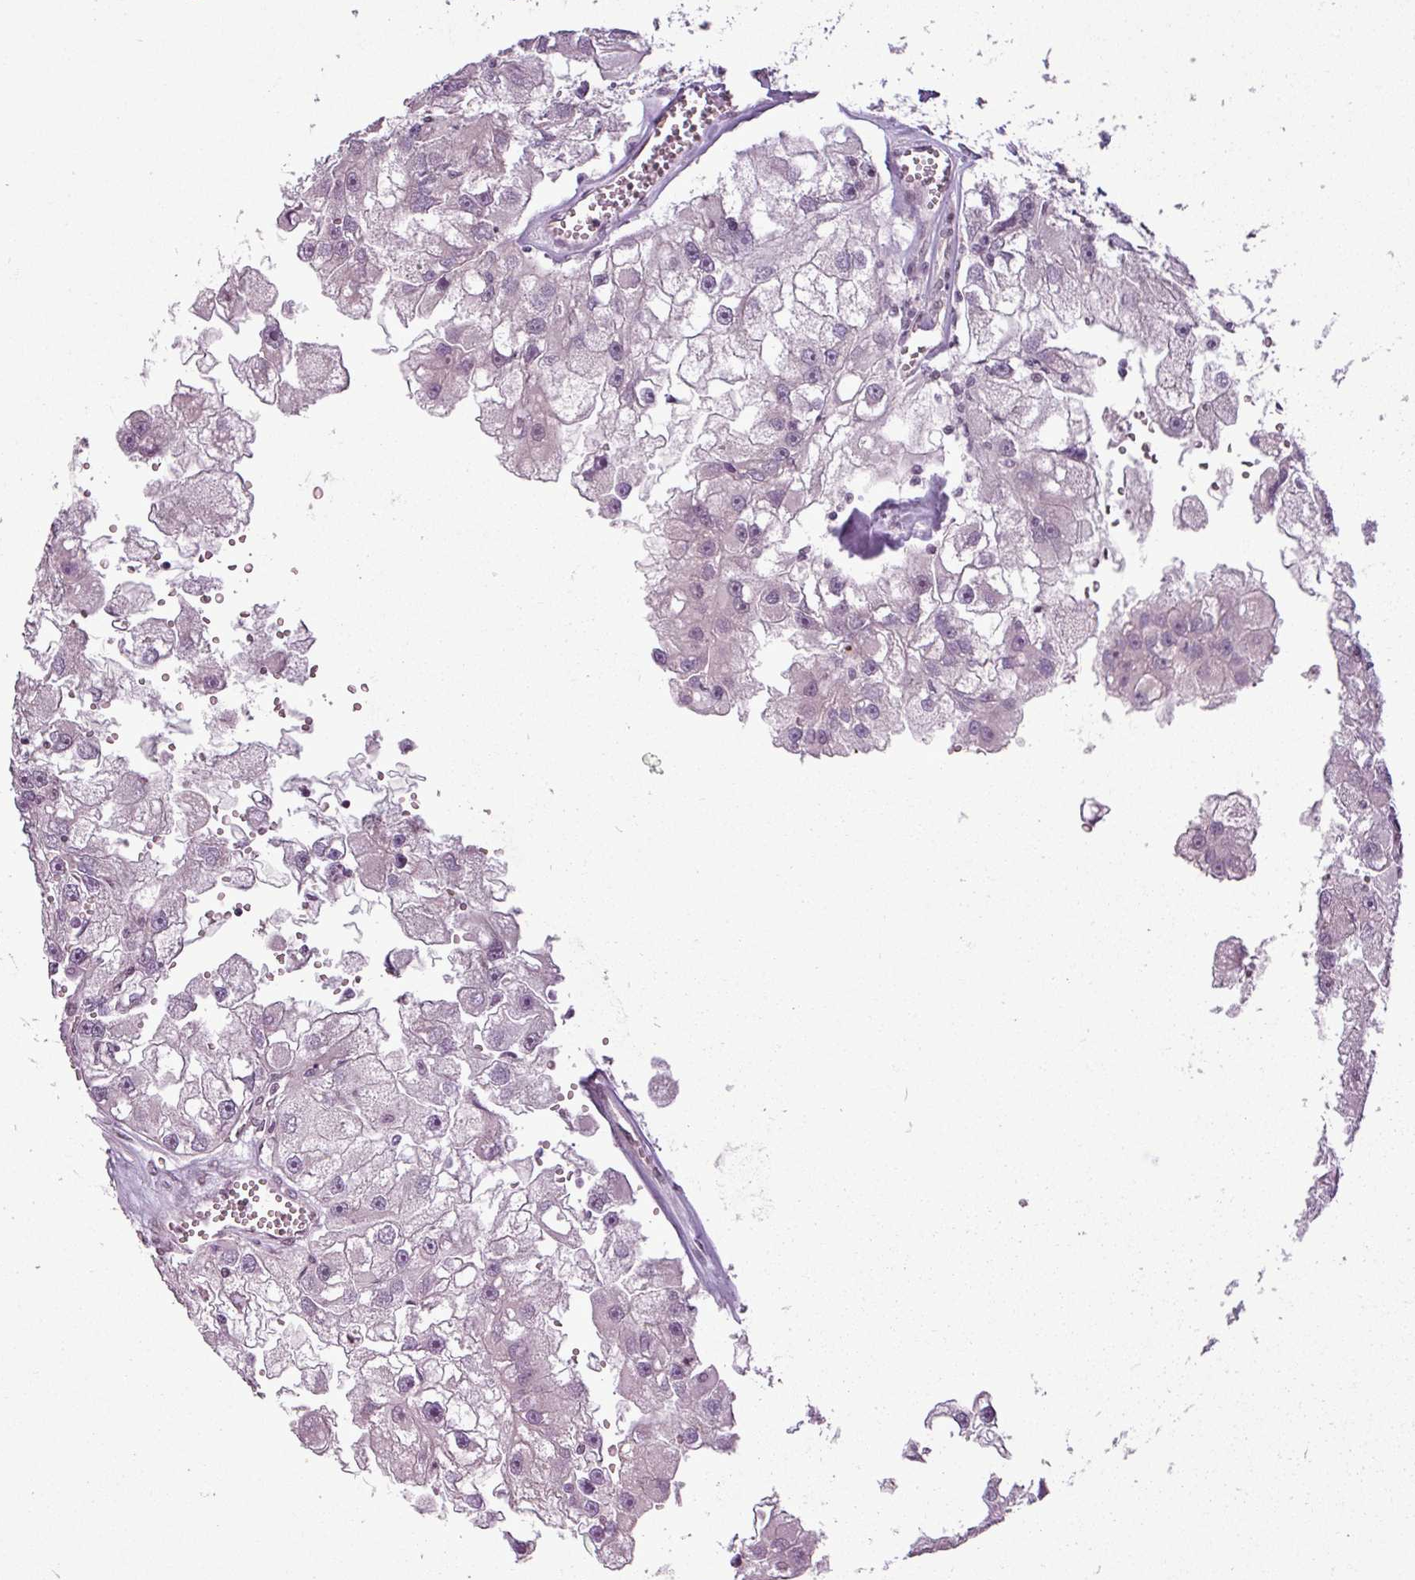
{"staining": {"intensity": "negative", "quantity": "none", "location": "none"}, "tissue": "renal cancer", "cell_type": "Tumor cells", "image_type": "cancer", "snomed": [{"axis": "morphology", "description": "Adenocarcinoma, NOS"}, {"axis": "topography", "description": "Kidney"}], "caption": "IHC of human adenocarcinoma (renal) shows no staining in tumor cells.", "gene": "GPT2", "patient": {"sex": "male", "age": 63}}